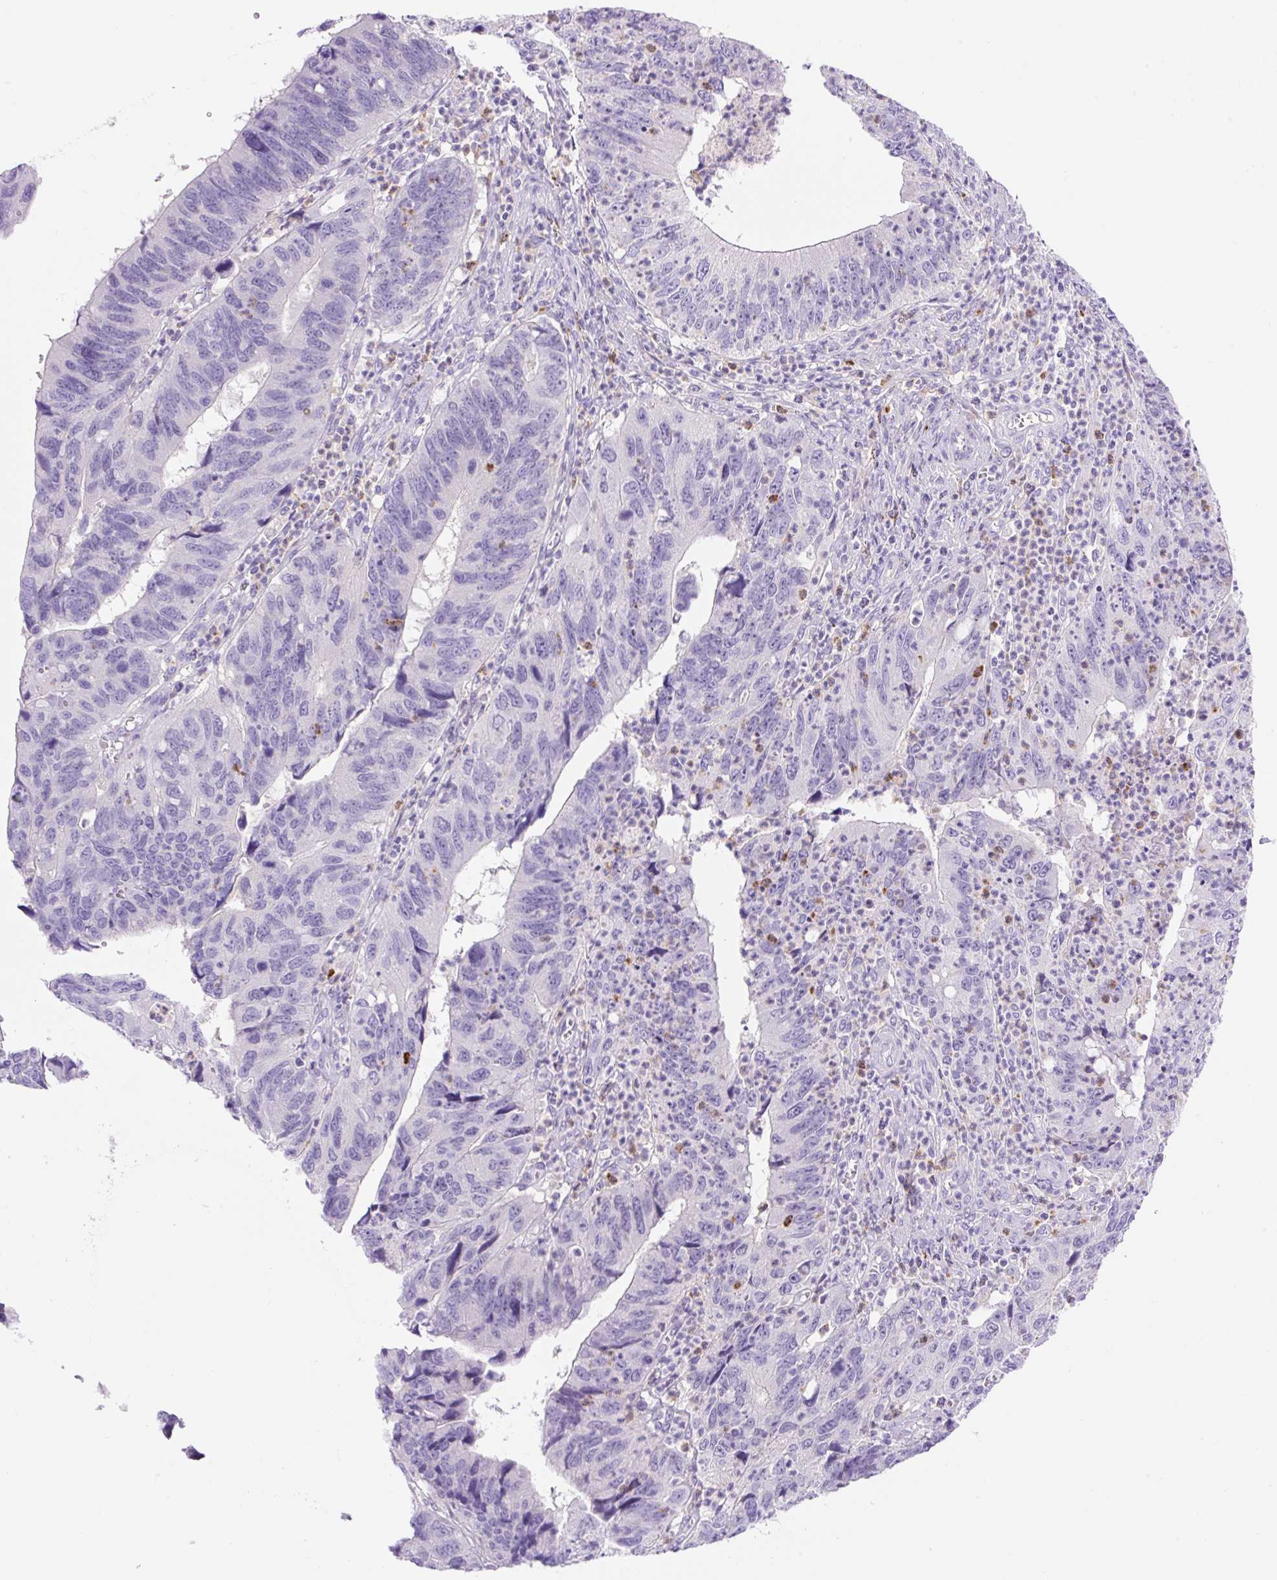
{"staining": {"intensity": "negative", "quantity": "none", "location": "none"}, "tissue": "stomach cancer", "cell_type": "Tumor cells", "image_type": "cancer", "snomed": [{"axis": "morphology", "description": "Adenocarcinoma, NOS"}, {"axis": "topography", "description": "Stomach"}], "caption": "IHC of human stomach adenocarcinoma exhibits no positivity in tumor cells.", "gene": "TDRD15", "patient": {"sex": "male", "age": 59}}